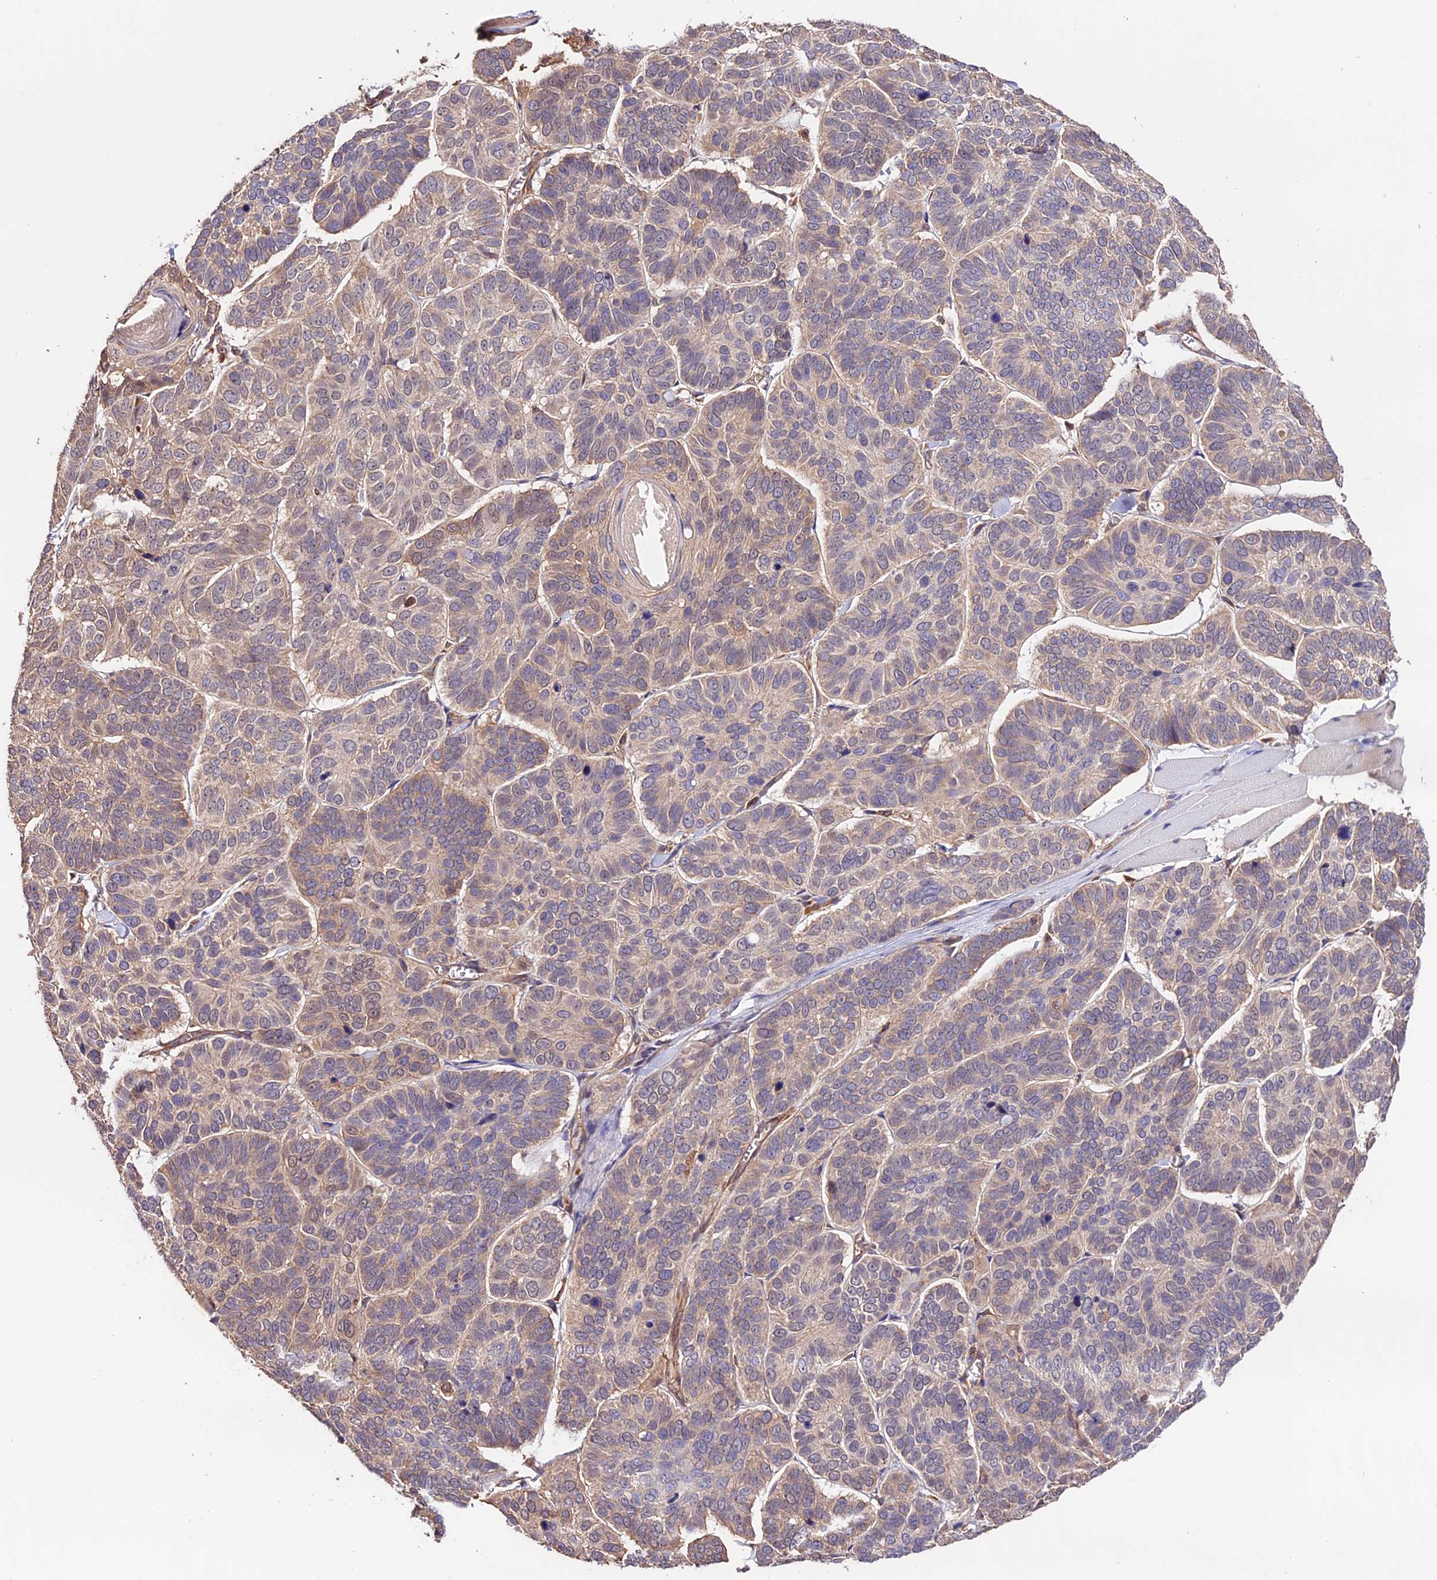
{"staining": {"intensity": "weak", "quantity": "<25%", "location": "cytoplasmic/membranous"}, "tissue": "skin cancer", "cell_type": "Tumor cells", "image_type": "cancer", "snomed": [{"axis": "morphology", "description": "Basal cell carcinoma"}, {"axis": "topography", "description": "Skin"}], "caption": "Immunohistochemistry (IHC) image of skin cancer stained for a protein (brown), which reveals no expression in tumor cells. The staining was performed using DAB (3,3'-diaminobenzidine) to visualize the protein expression in brown, while the nuclei were stained in blue with hematoxylin (Magnification: 20x).", "gene": "CES3", "patient": {"sex": "male", "age": 62}}